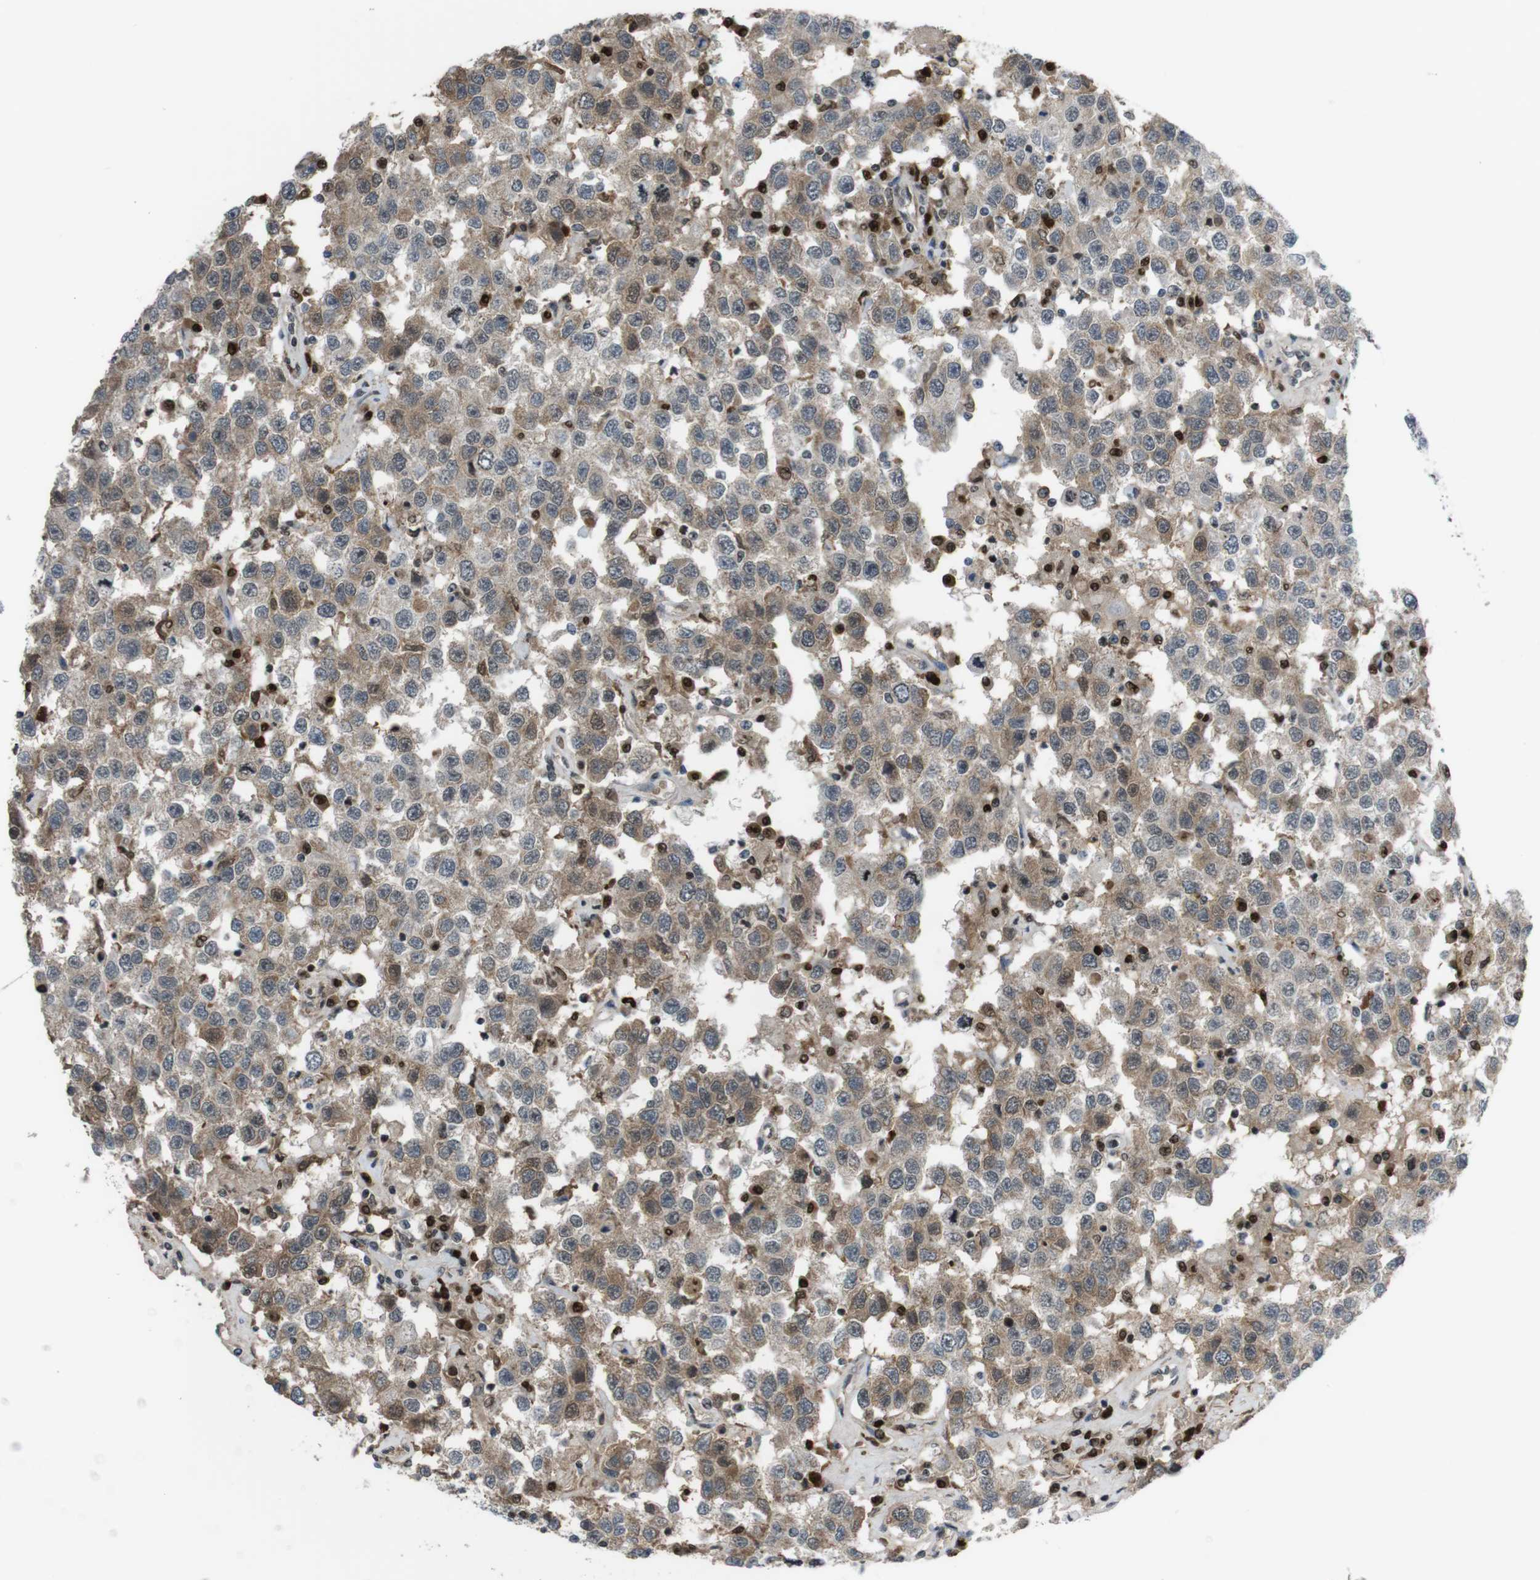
{"staining": {"intensity": "weak", "quantity": ">75%", "location": "cytoplasmic/membranous,nuclear"}, "tissue": "testis cancer", "cell_type": "Tumor cells", "image_type": "cancer", "snomed": [{"axis": "morphology", "description": "Seminoma, NOS"}, {"axis": "topography", "description": "Testis"}], "caption": "Testis seminoma stained with IHC reveals weak cytoplasmic/membranous and nuclear positivity in approximately >75% of tumor cells.", "gene": "SUB1", "patient": {"sex": "male", "age": 41}}